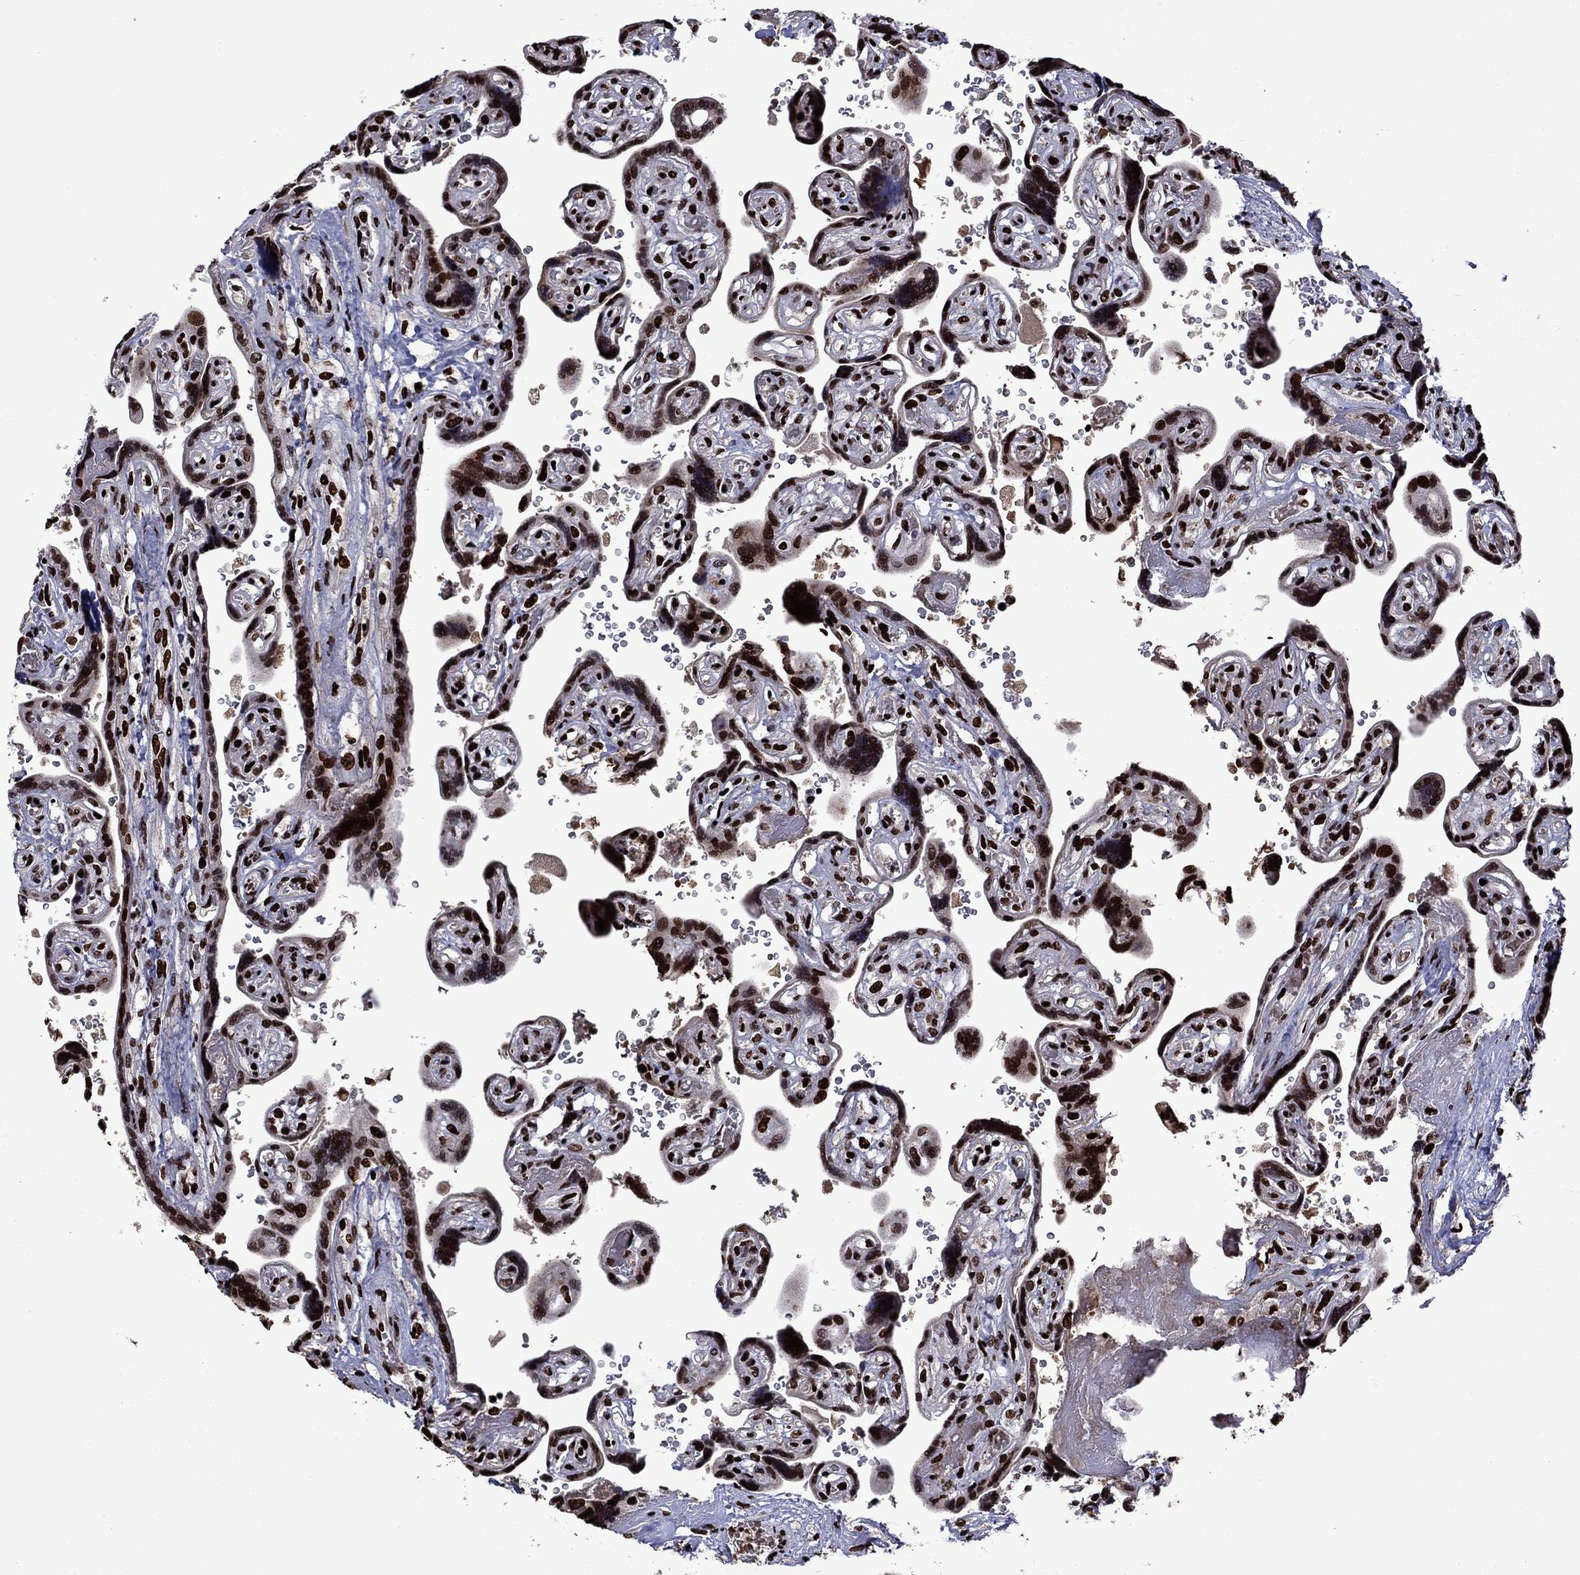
{"staining": {"intensity": "strong", "quantity": ">75%", "location": "nuclear"}, "tissue": "placenta", "cell_type": "Decidual cells", "image_type": "normal", "snomed": [{"axis": "morphology", "description": "Normal tissue, NOS"}, {"axis": "topography", "description": "Placenta"}], "caption": "This is an image of immunohistochemistry staining of unremarkable placenta, which shows strong positivity in the nuclear of decidual cells.", "gene": "LIMK1", "patient": {"sex": "female", "age": 32}}